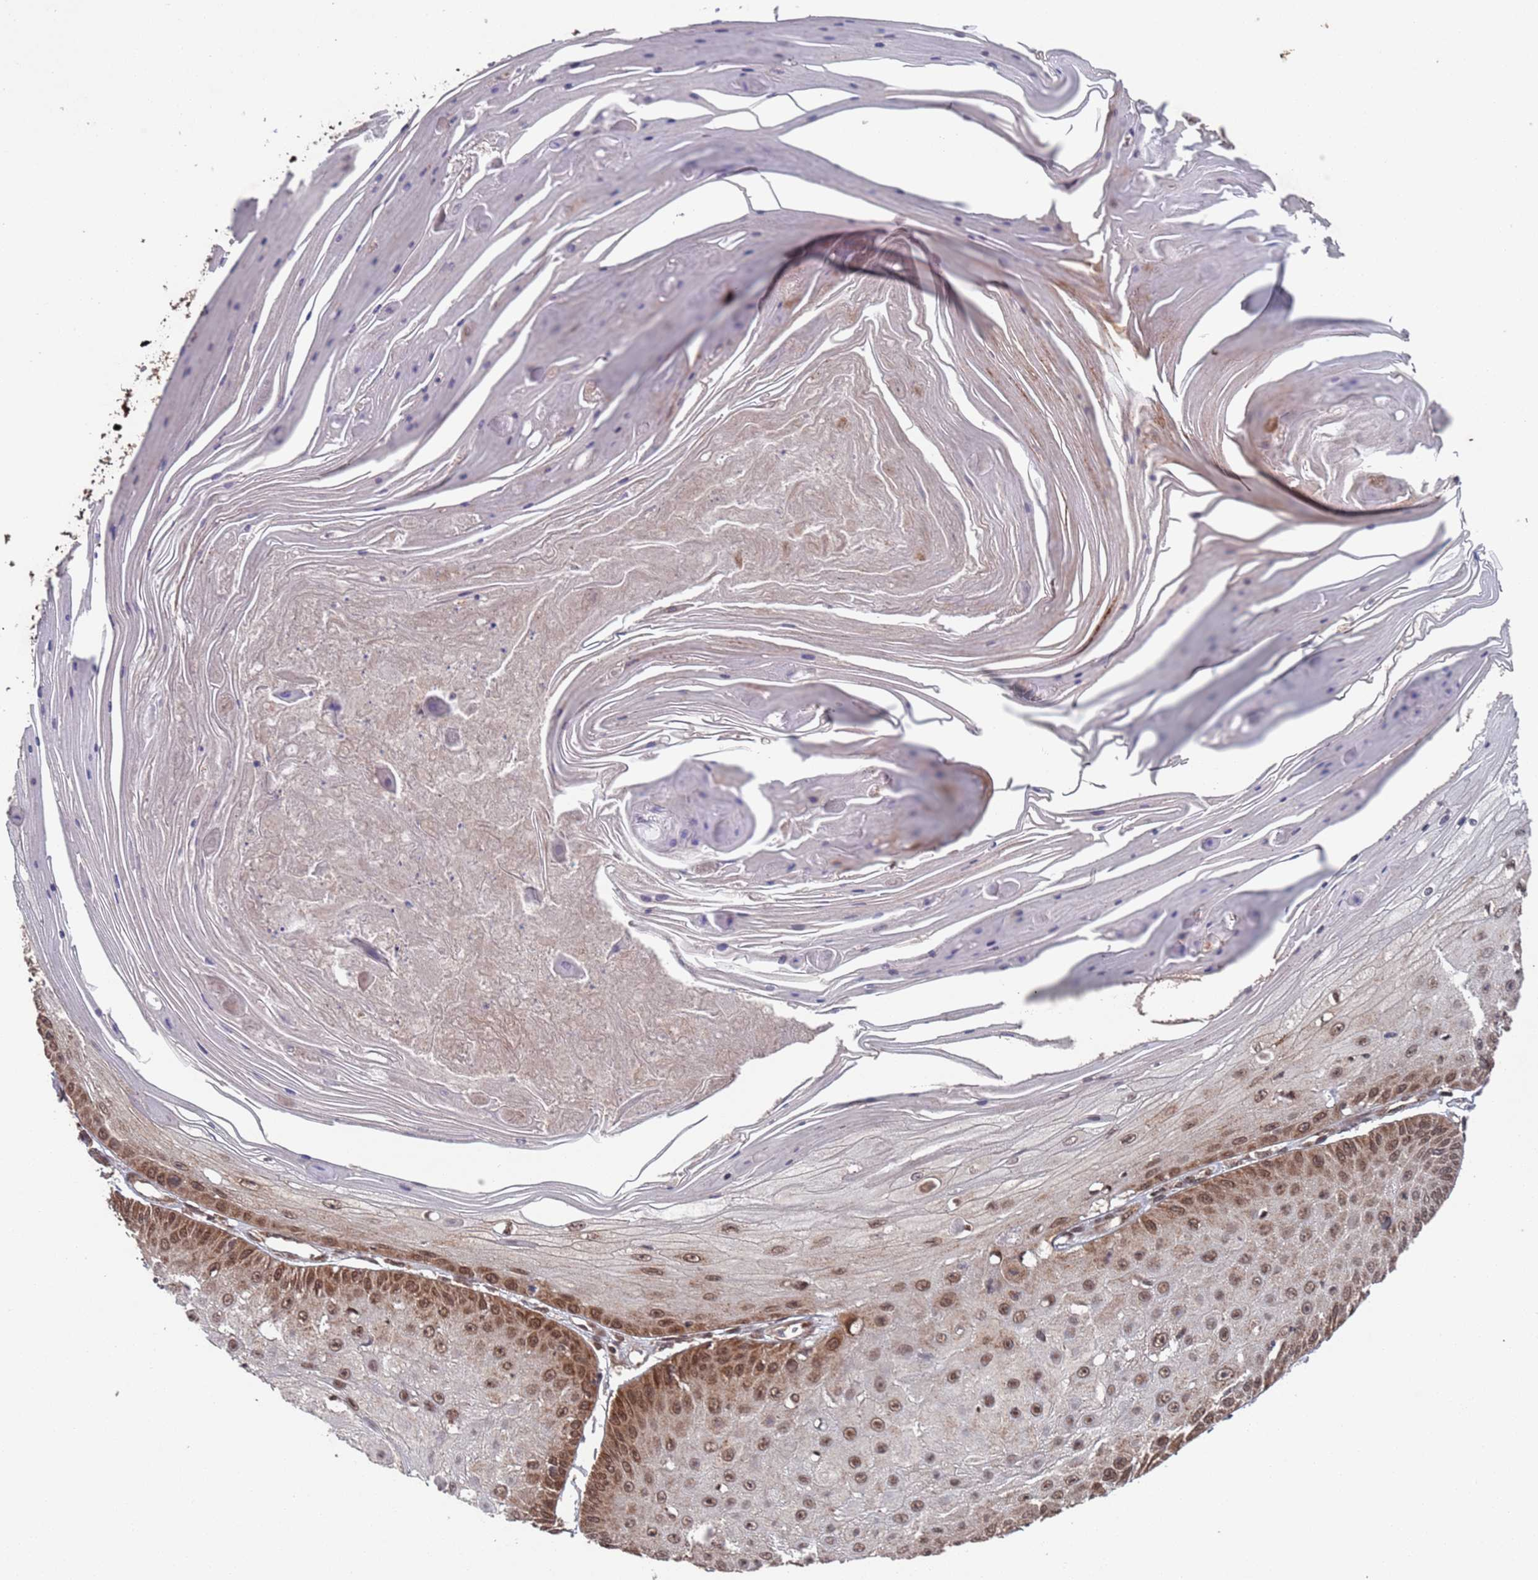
{"staining": {"intensity": "moderate", "quantity": ">75%", "location": "cytoplasmic/membranous,nuclear"}, "tissue": "skin cancer", "cell_type": "Tumor cells", "image_type": "cancer", "snomed": [{"axis": "morphology", "description": "Squamous cell carcinoma, NOS"}, {"axis": "topography", "description": "Skin"}], "caption": "About >75% of tumor cells in human squamous cell carcinoma (skin) exhibit moderate cytoplasmic/membranous and nuclear protein staining as visualized by brown immunohistochemical staining.", "gene": "FUBP3", "patient": {"sex": "male", "age": 70}}